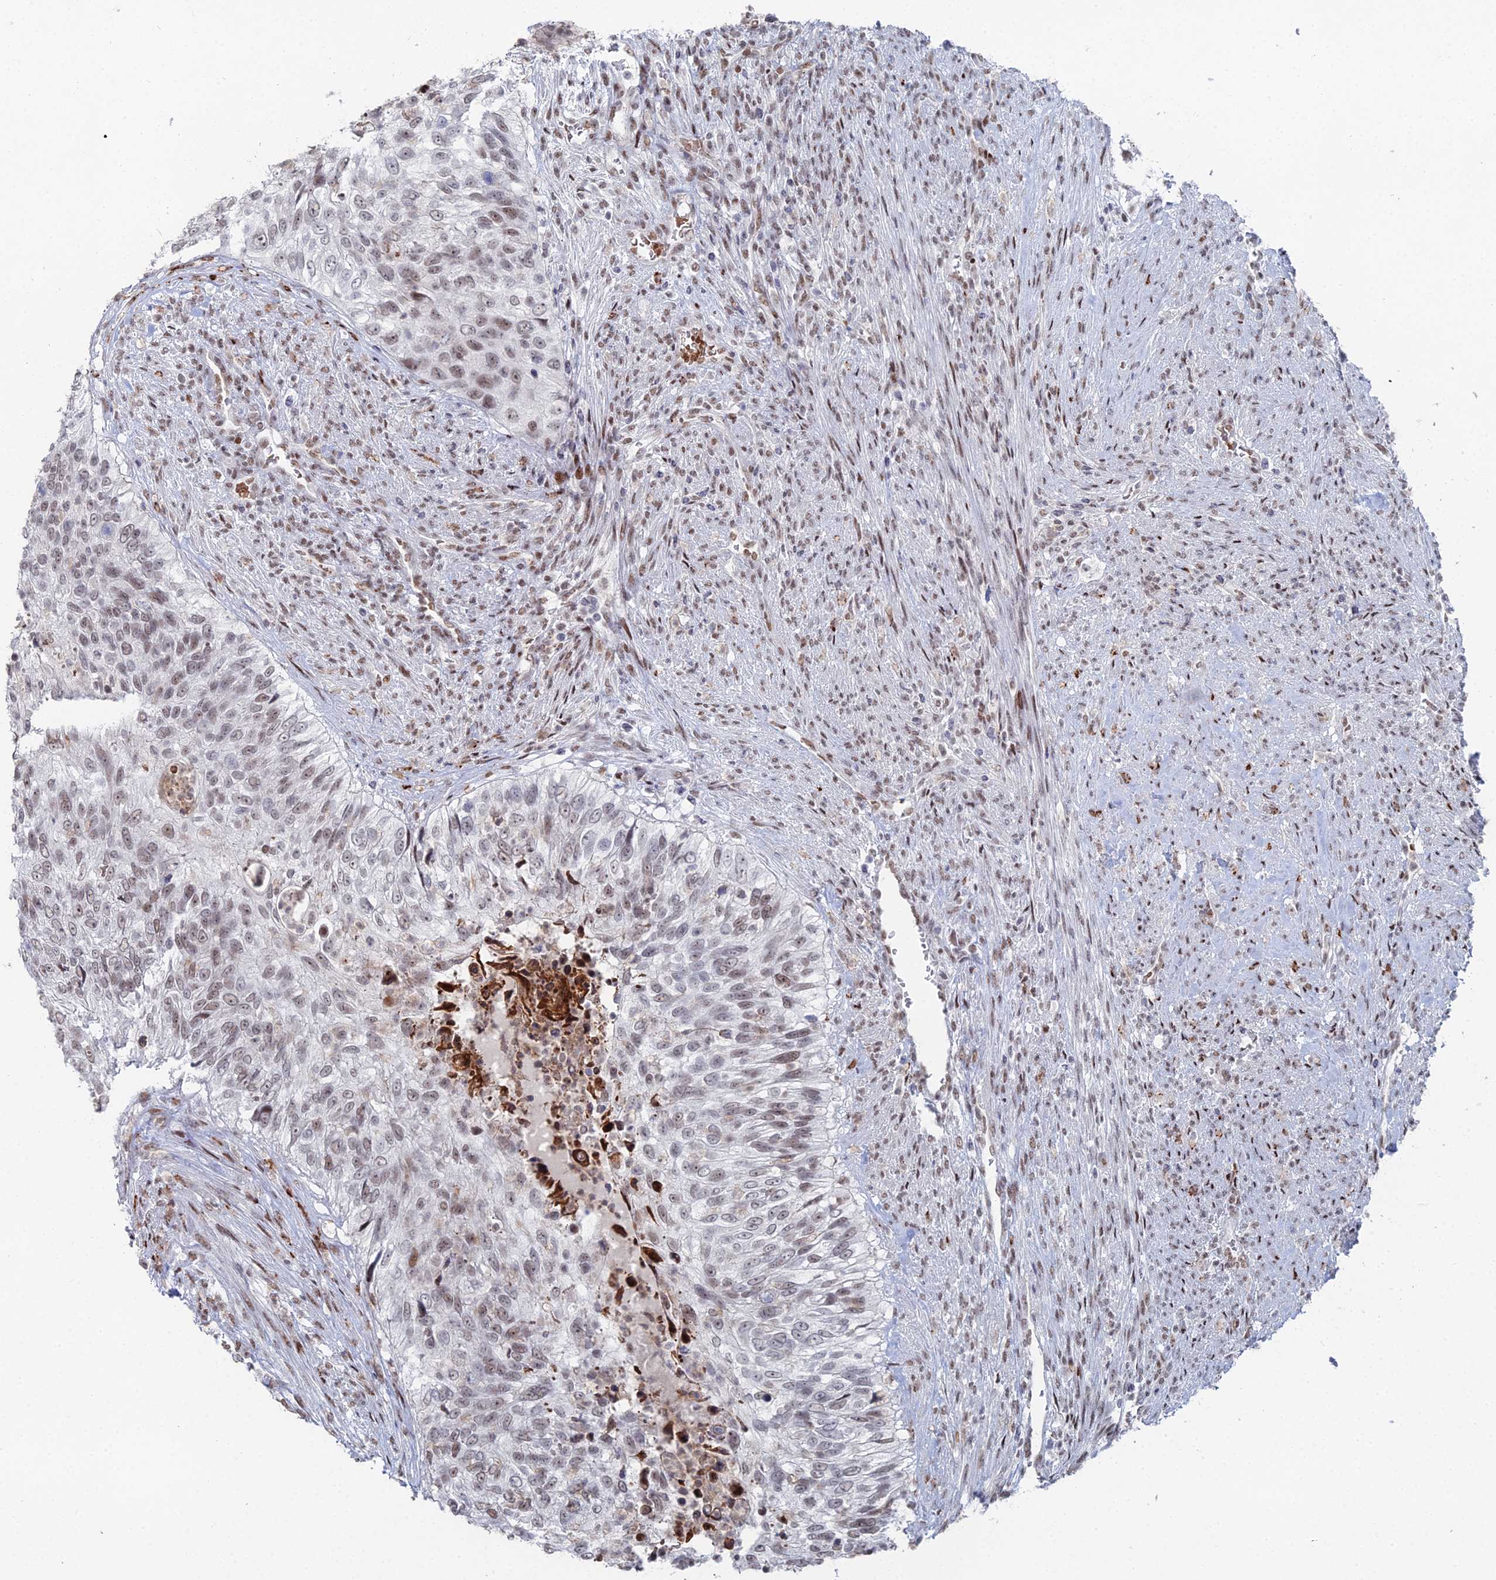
{"staining": {"intensity": "weak", "quantity": "25%-75%", "location": "nuclear"}, "tissue": "urothelial cancer", "cell_type": "Tumor cells", "image_type": "cancer", "snomed": [{"axis": "morphology", "description": "Urothelial carcinoma, High grade"}, {"axis": "topography", "description": "Urinary bladder"}], "caption": "Immunohistochemical staining of human urothelial cancer exhibits low levels of weak nuclear staining in about 25%-75% of tumor cells.", "gene": "GSC2", "patient": {"sex": "female", "age": 60}}